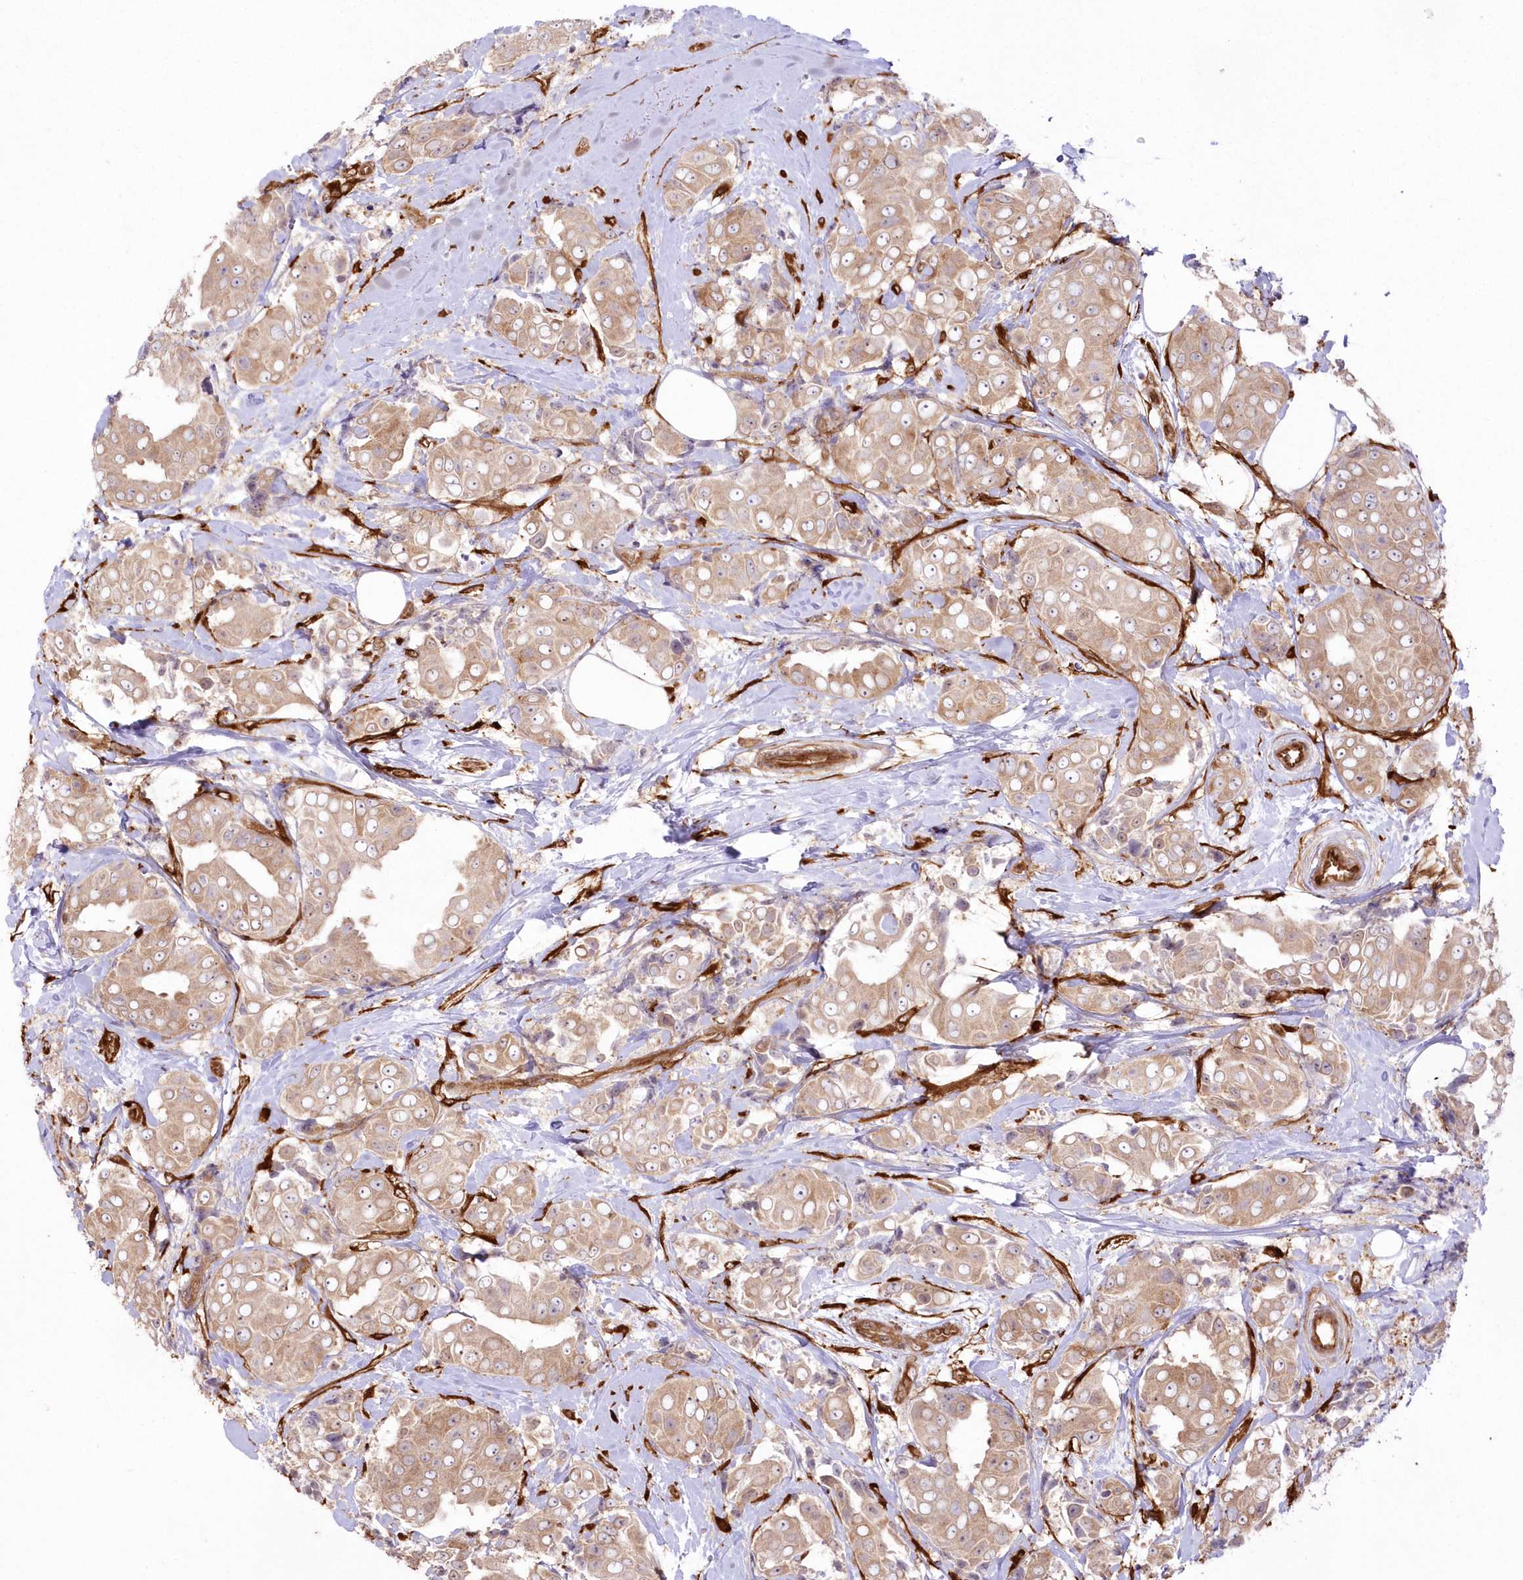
{"staining": {"intensity": "weak", "quantity": ">75%", "location": "cytoplasmic/membranous"}, "tissue": "breast cancer", "cell_type": "Tumor cells", "image_type": "cancer", "snomed": [{"axis": "morphology", "description": "Normal tissue, NOS"}, {"axis": "morphology", "description": "Duct carcinoma"}, {"axis": "topography", "description": "Breast"}], "caption": "About >75% of tumor cells in breast infiltrating ductal carcinoma display weak cytoplasmic/membranous protein expression as visualized by brown immunohistochemical staining.", "gene": "SH3PXD2B", "patient": {"sex": "female", "age": 39}}